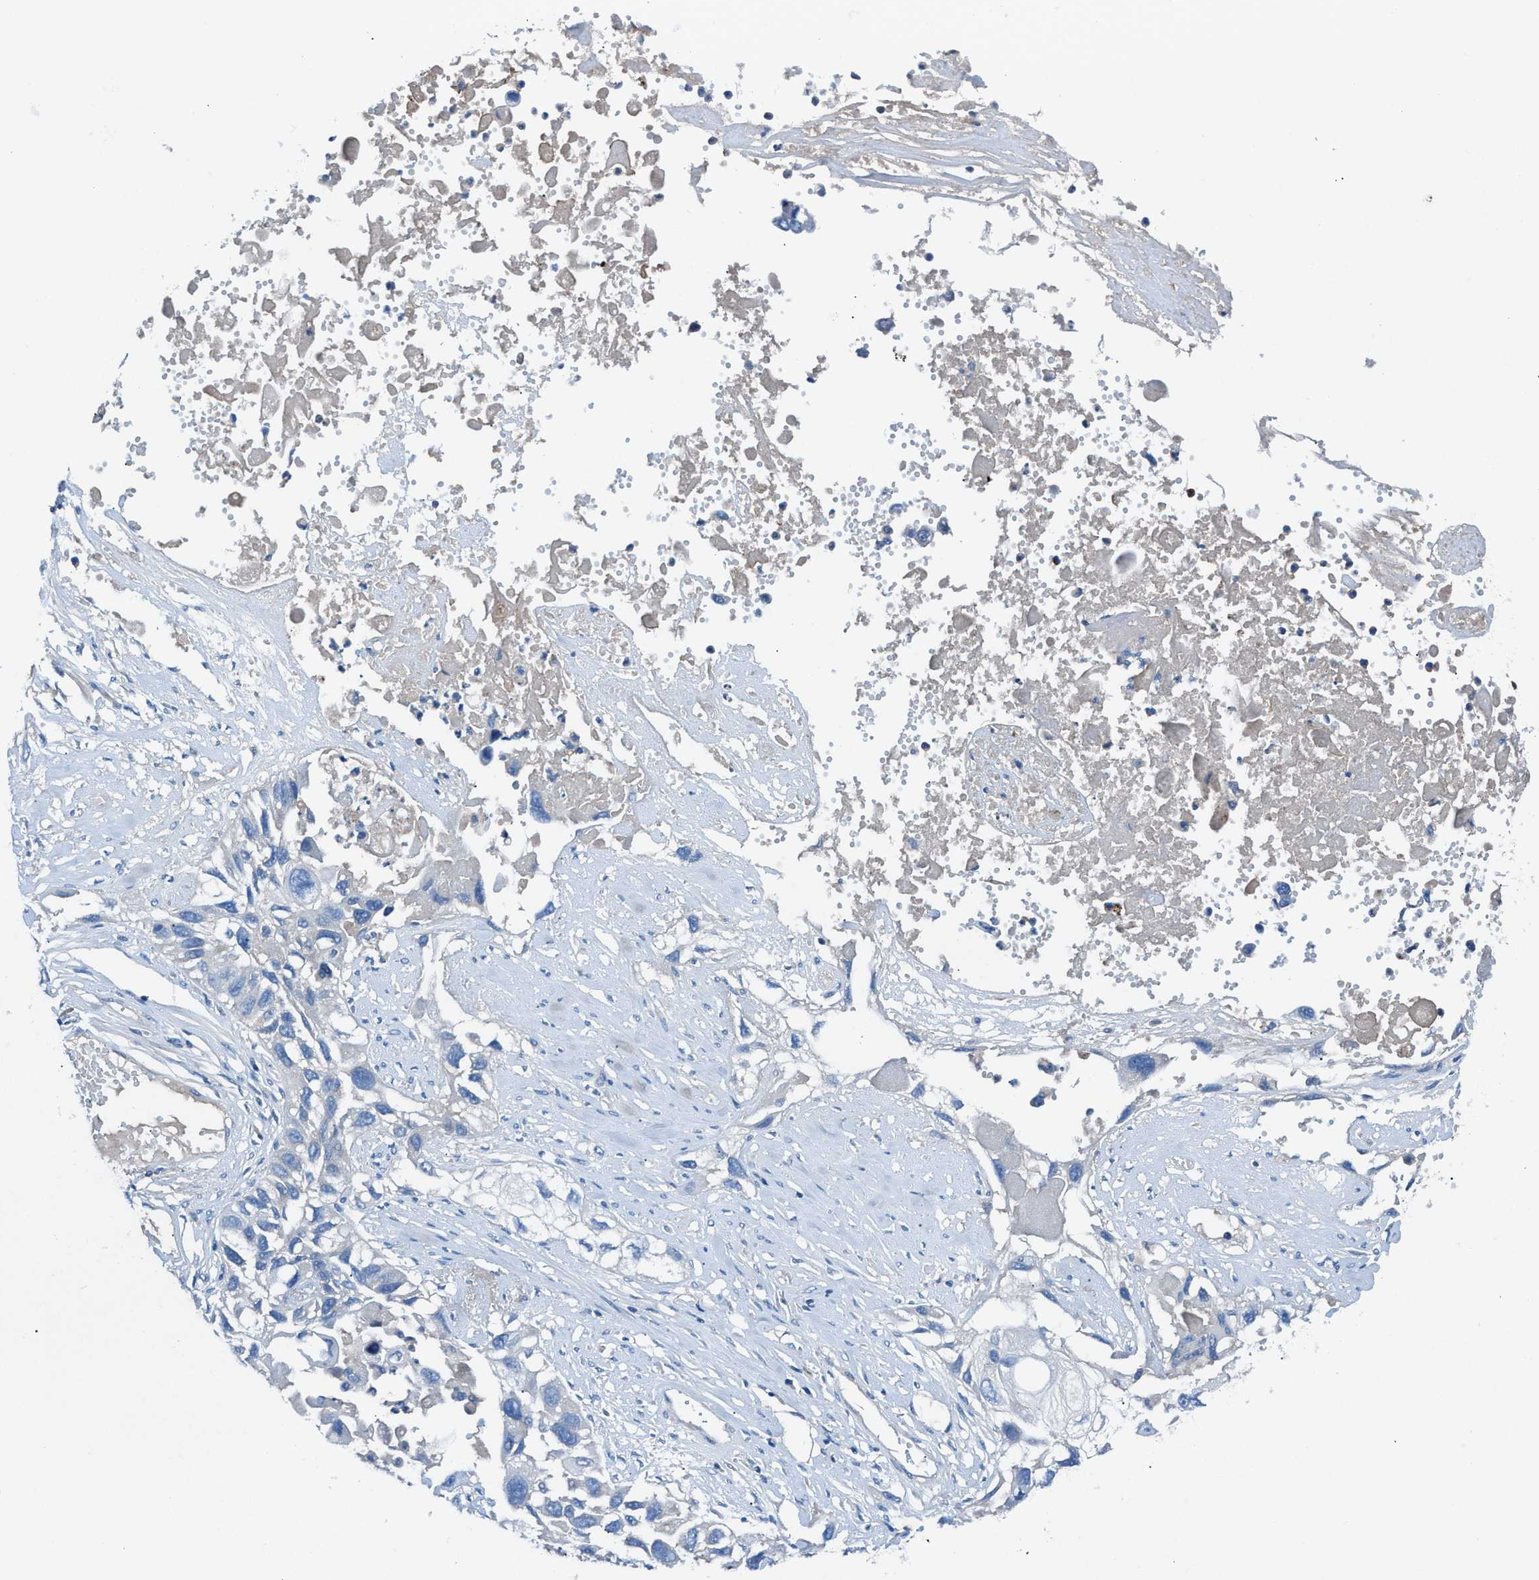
{"staining": {"intensity": "negative", "quantity": "none", "location": "none"}, "tissue": "lung cancer", "cell_type": "Tumor cells", "image_type": "cancer", "snomed": [{"axis": "morphology", "description": "Squamous cell carcinoma, NOS"}, {"axis": "topography", "description": "Lung"}], "caption": "DAB immunohistochemical staining of human squamous cell carcinoma (lung) demonstrates no significant expression in tumor cells. (Stains: DAB IHC with hematoxylin counter stain, Microscopy: brightfield microscopy at high magnification).", "gene": "C5AR2", "patient": {"sex": "male", "age": 71}}